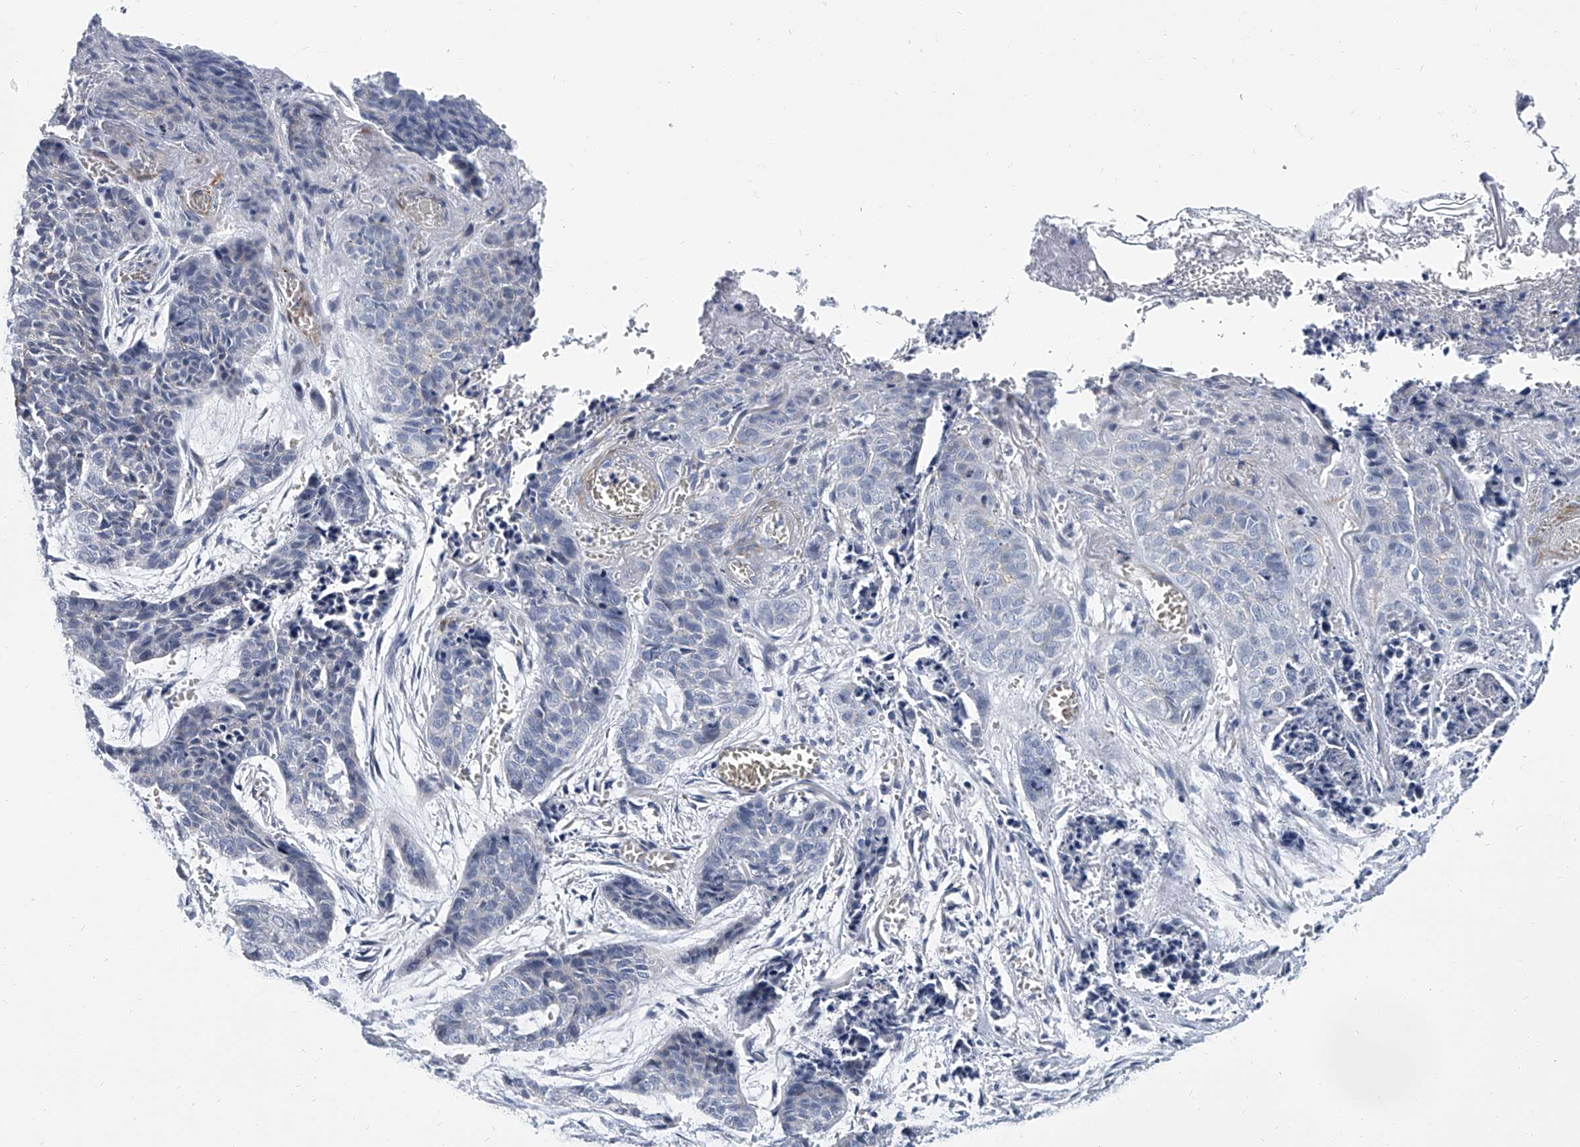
{"staining": {"intensity": "negative", "quantity": "none", "location": "none"}, "tissue": "skin cancer", "cell_type": "Tumor cells", "image_type": "cancer", "snomed": [{"axis": "morphology", "description": "Basal cell carcinoma"}, {"axis": "topography", "description": "Skin"}], "caption": "Immunohistochemical staining of human skin cancer (basal cell carcinoma) reveals no significant positivity in tumor cells.", "gene": "KIRREL1", "patient": {"sex": "female", "age": 64}}